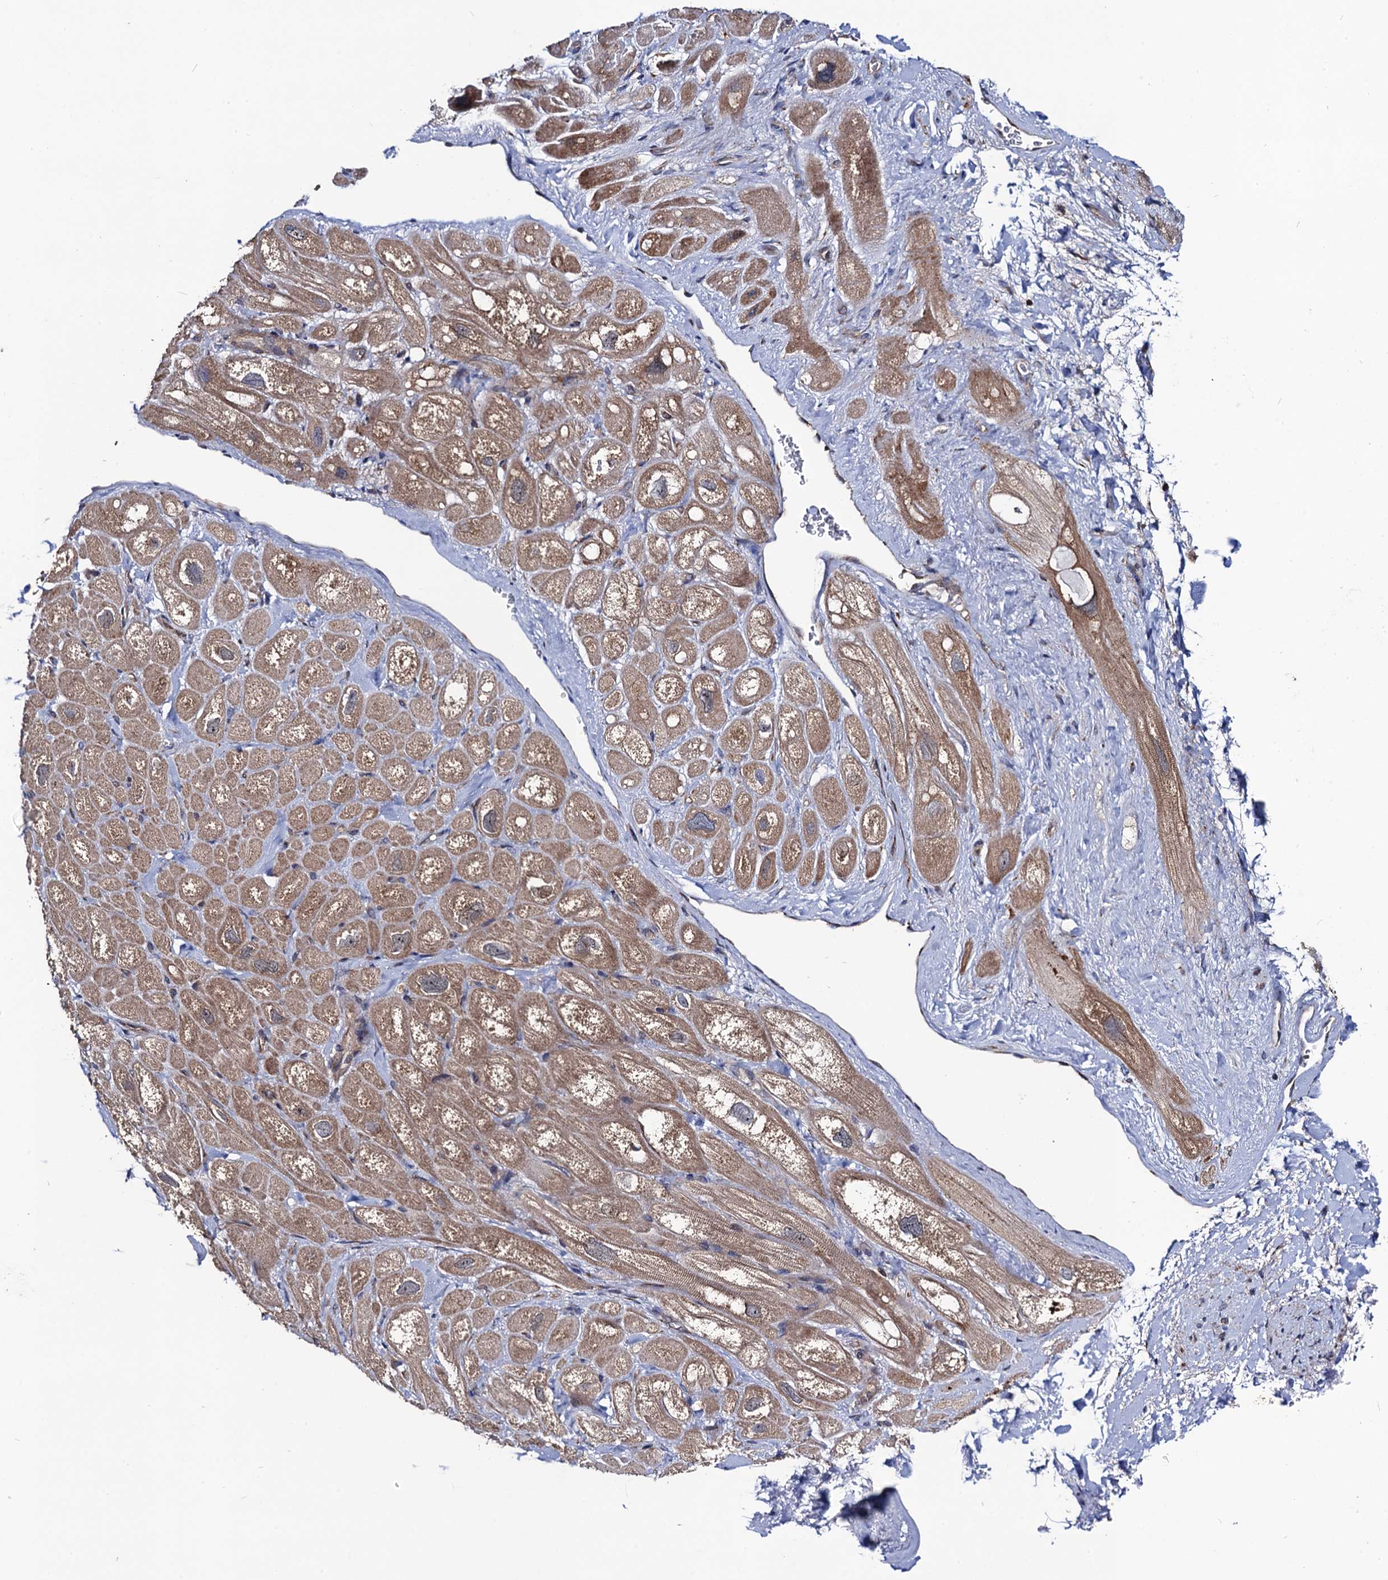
{"staining": {"intensity": "moderate", "quantity": ">75%", "location": "cytoplasmic/membranous"}, "tissue": "heart muscle", "cell_type": "Cardiomyocytes", "image_type": "normal", "snomed": [{"axis": "morphology", "description": "Normal tissue, NOS"}, {"axis": "topography", "description": "Heart"}], "caption": "DAB immunohistochemical staining of unremarkable heart muscle exhibits moderate cytoplasmic/membranous protein positivity in about >75% of cardiomyocytes.", "gene": "DYDC1", "patient": {"sex": "male", "age": 49}}